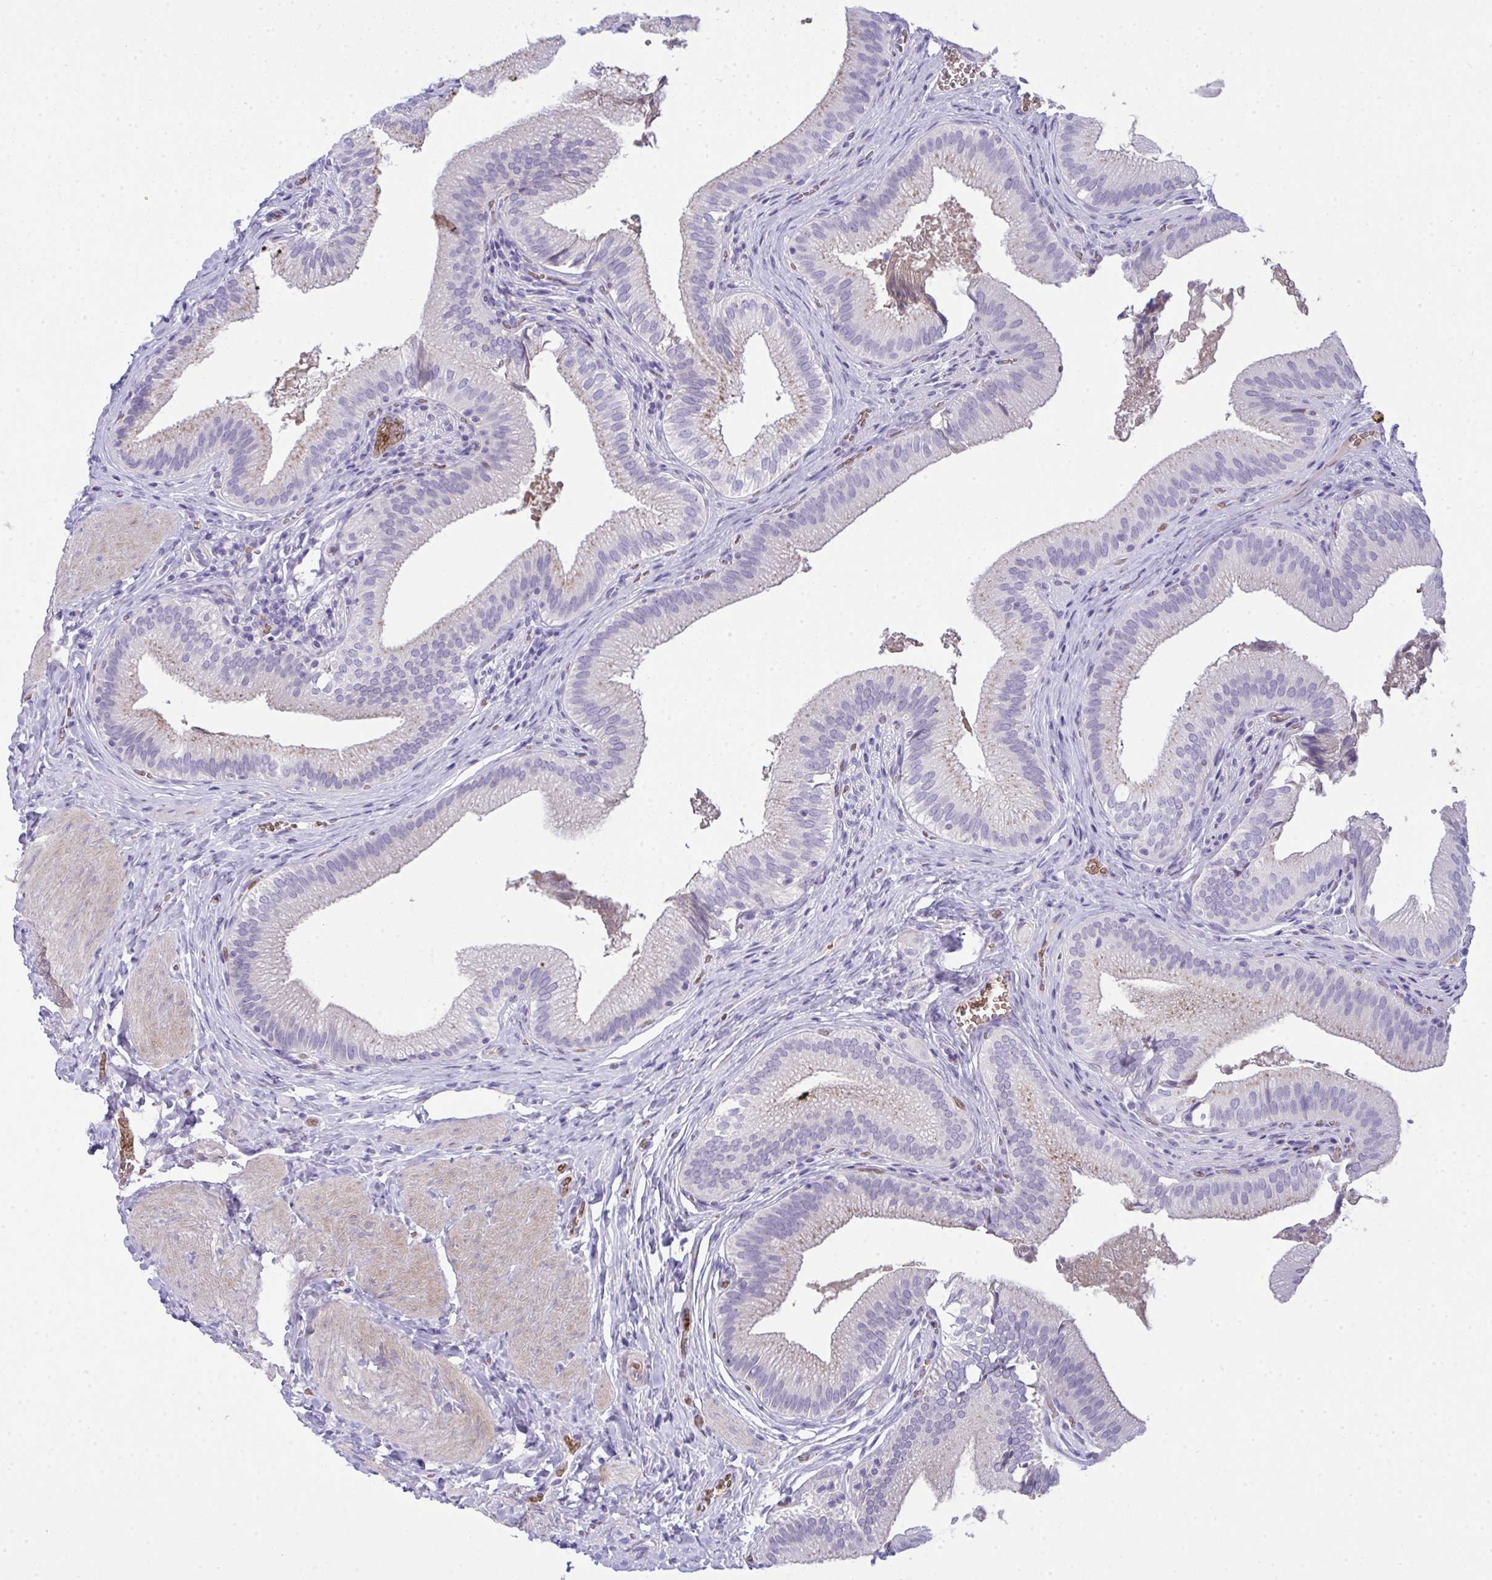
{"staining": {"intensity": "weak", "quantity": "<25%", "location": "cytoplasmic/membranous"}, "tissue": "gallbladder", "cell_type": "Glandular cells", "image_type": "normal", "snomed": [{"axis": "morphology", "description": "Normal tissue, NOS"}, {"axis": "topography", "description": "Gallbladder"}, {"axis": "topography", "description": "Peripheral nerve tissue"}], "caption": "DAB immunohistochemical staining of benign gallbladder demonstrates no significant expression in glandular cells.", "gene": "SPTB", "patient": {"sex": "male", "age": 17}}